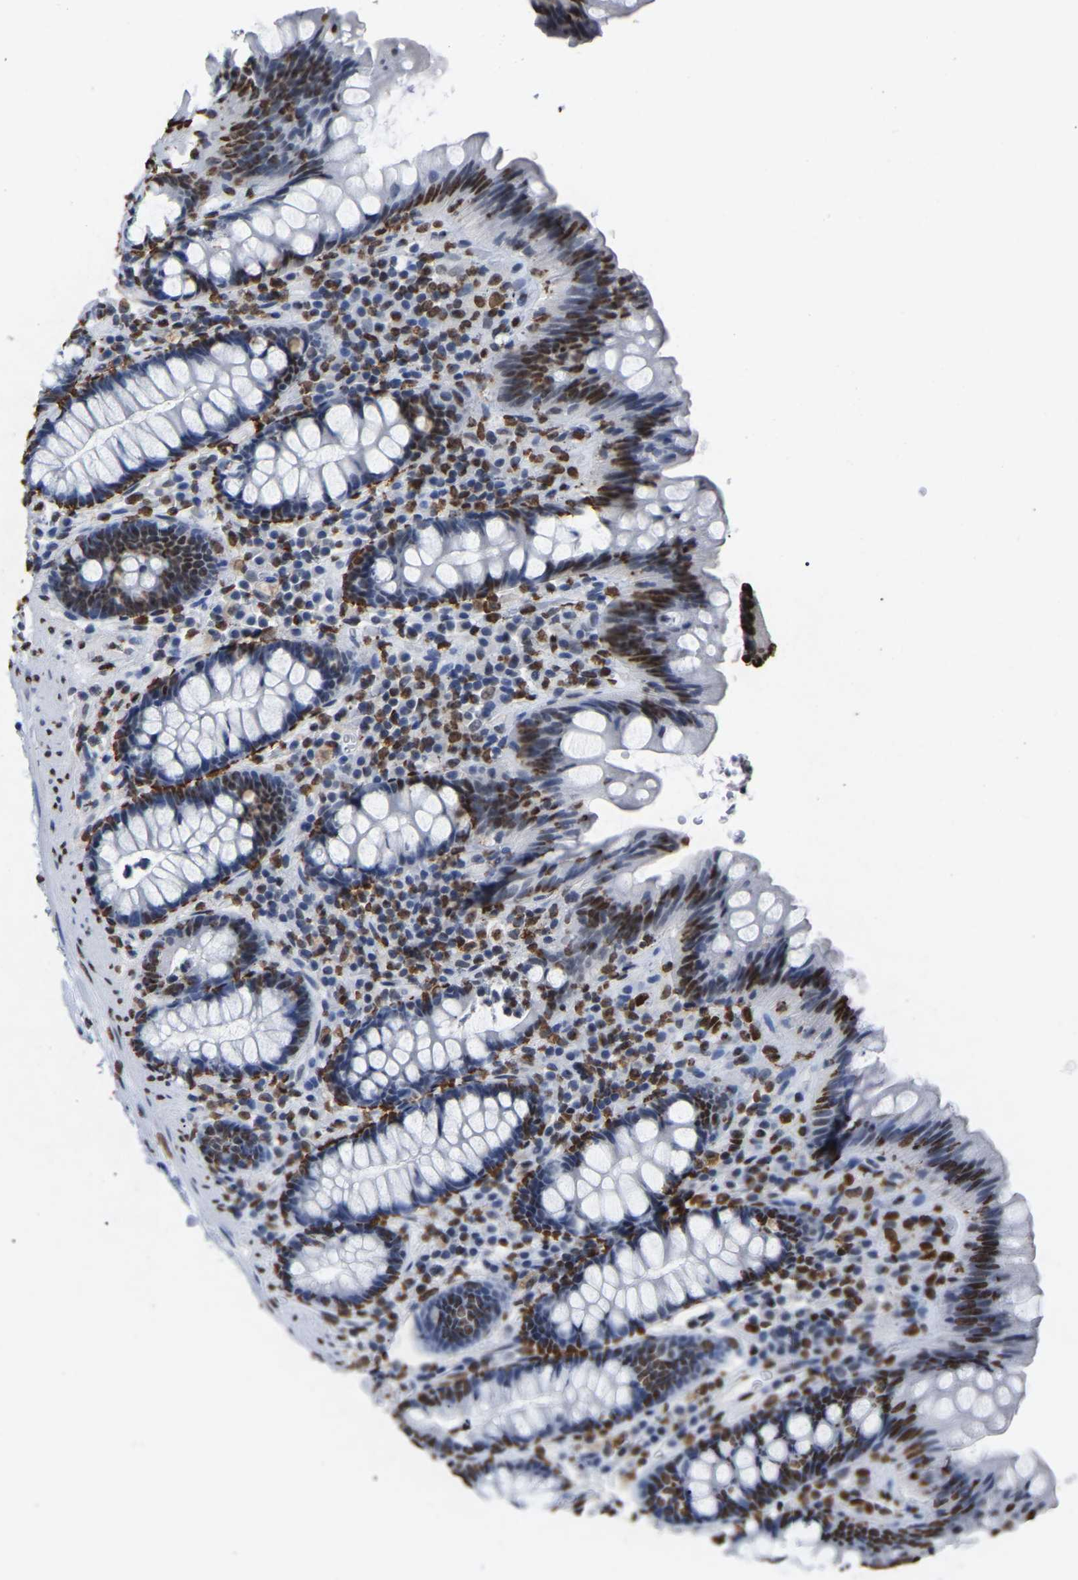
{"staining": {"intensity": "strong", "quantity": ">75%", "location": "nuclear"}, "tissue": "colon", "cell_type": "Endothelial cells", "image_type": "normal", "snomed": [{"axis": "morphology", "description": "Normal tissue, NOS"}, {"axis": "topography", "description": "Colon"}], "caption": "A brown stain highlights strong nuclear positivity of a protein in endothelial cells of unremarkable human colon. (Brightfield microscopy of DAB IHC at high magnification).", "gene": "RBL2", "patient": {"sex": "female", "age": 80}}